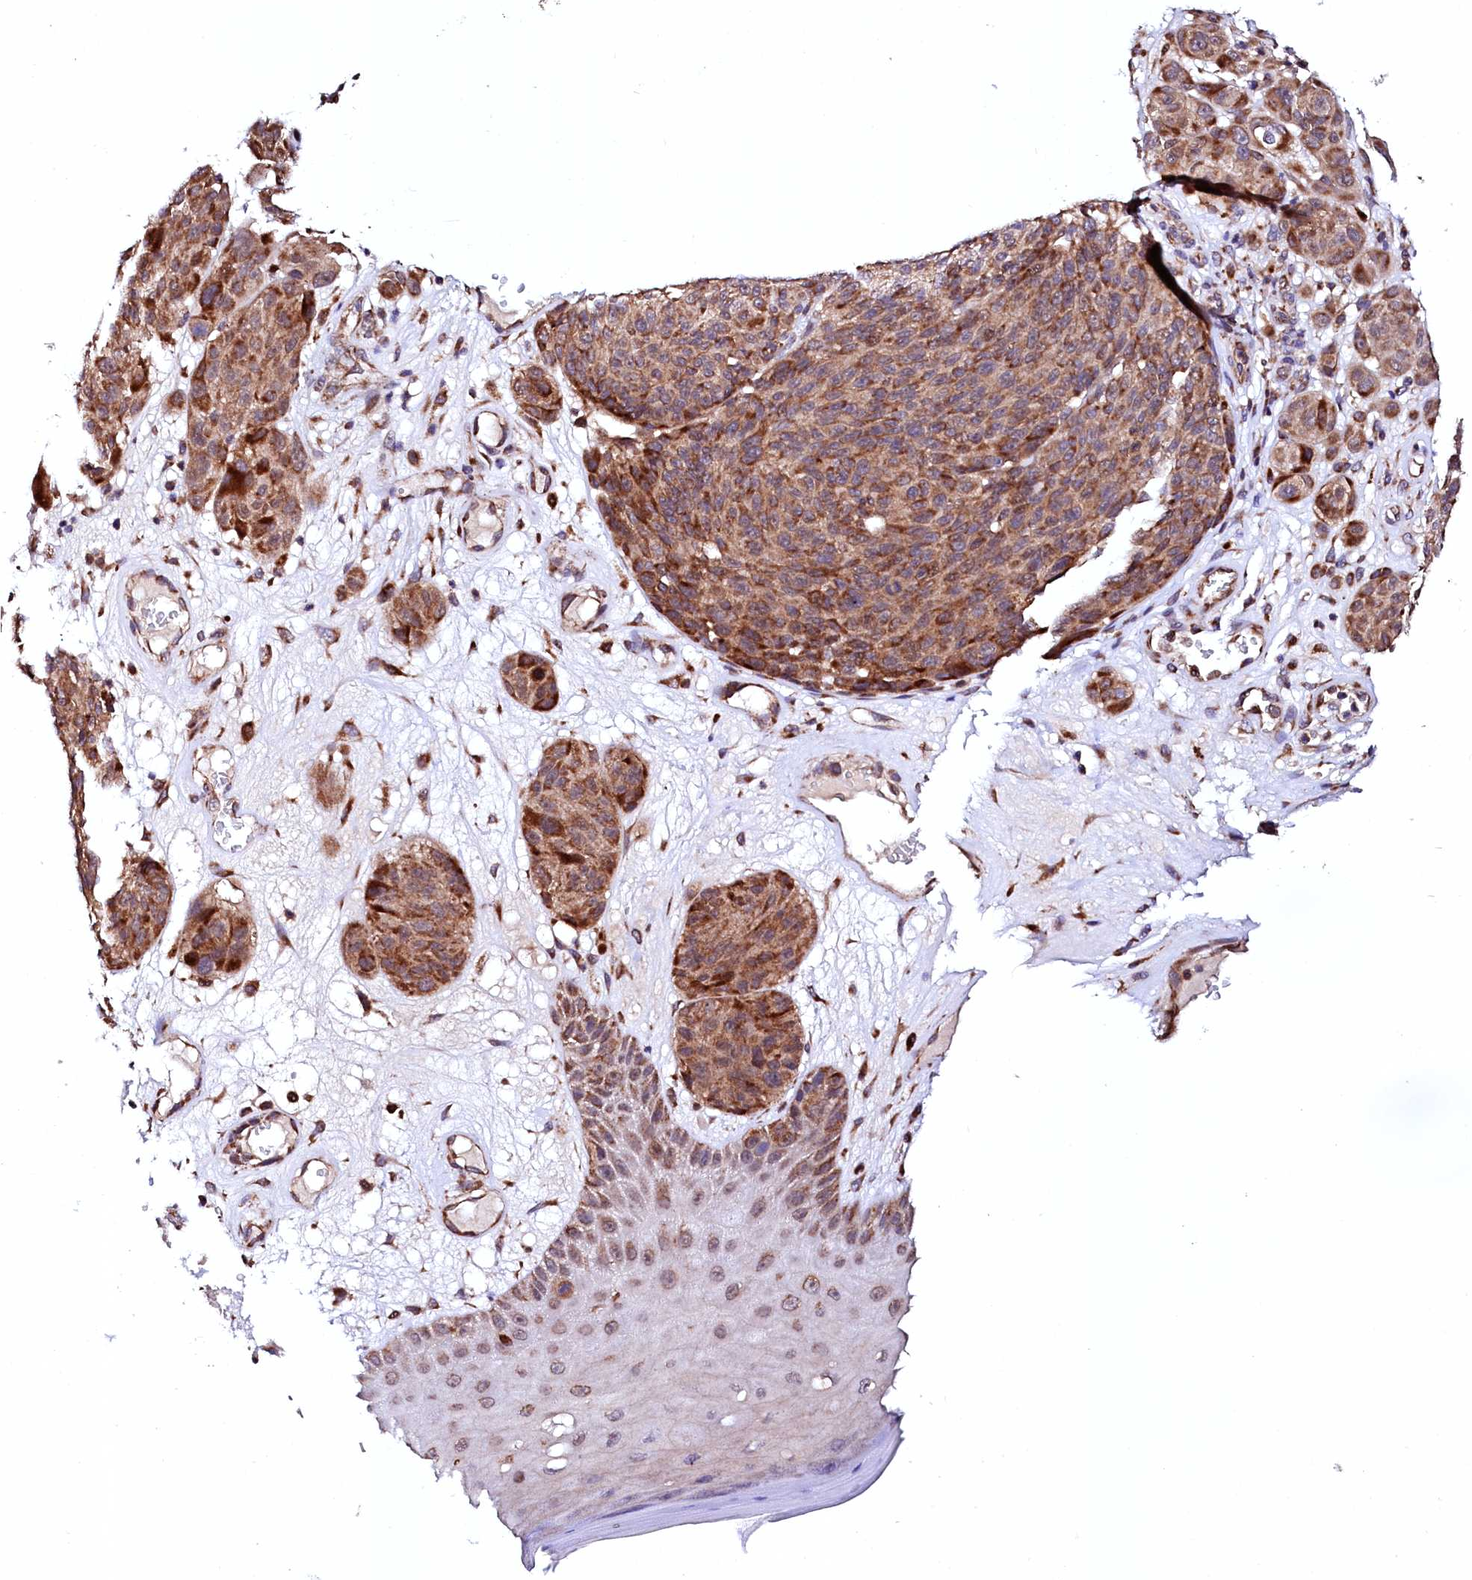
{"staining": {"intensity": "moderate", "quantity": ">75%", "location": "cytoplasmic/membranous"}, "tissue": "melanoma", "cell_type": "Tumor cells", "image_type": "cancer", "snomed": [{"axis": "morphology", "description": "Malignant melanoma, NOS"}, {"axis": "topography", "description": "Skin"}], "caption": "Protein staining of melanoma tissue shows moderate cytoplasmic/membranous staining in approximately >75% of tumor cells.", "gene": "UBE3C", "patient": {"sex": "male", "age": 83}}